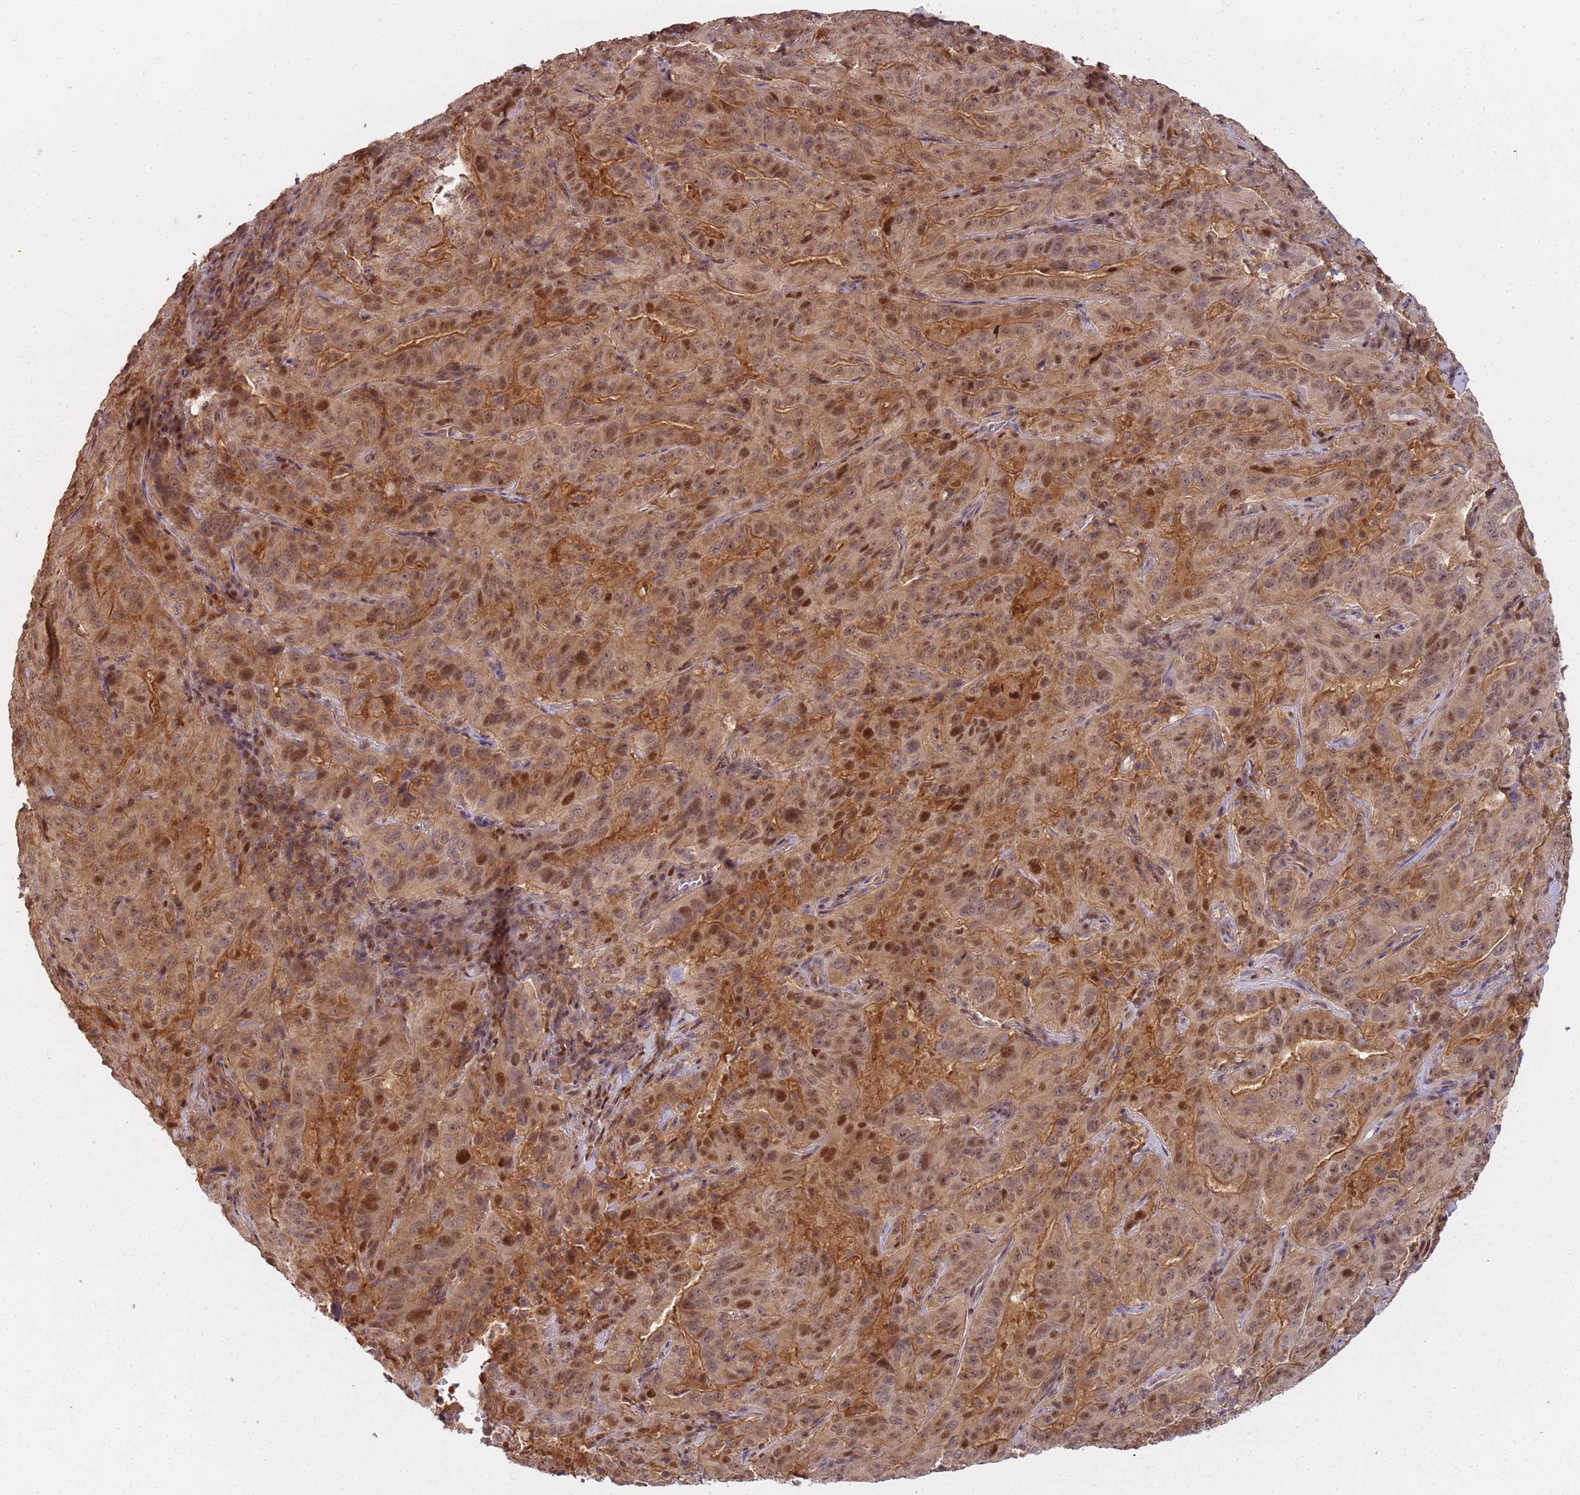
{"staining": {"intensity": "moderate", "quantity": ">75%", "location": "cytoplasmic/membranous,nuclear"}, "tissue": "pancreatic cancer", "cell_type": "Tumor cells", "image_type": "cancer", "snomed": [{"axis": "morphology", "description": "Adenocarcinoma, NOS"}, {"axis": "topography", "description": "Pancreas"}], "caption": "DAB immunohistochemical staining of human pancreatic cancer (adenocarcinoma) shows moderate cytoplasmic/membranous and nuclear protein expression in approximately >75% of tumor cells. The staining was performed using DAB (3,3'-diaminobenzidine) to visualize the protein expression in brown, while the nuclei were stained in blue with hematoxylin (Magnification: 20x).", "gene": "GSTO2", "patient": {"sex": "male", "age": 63}}